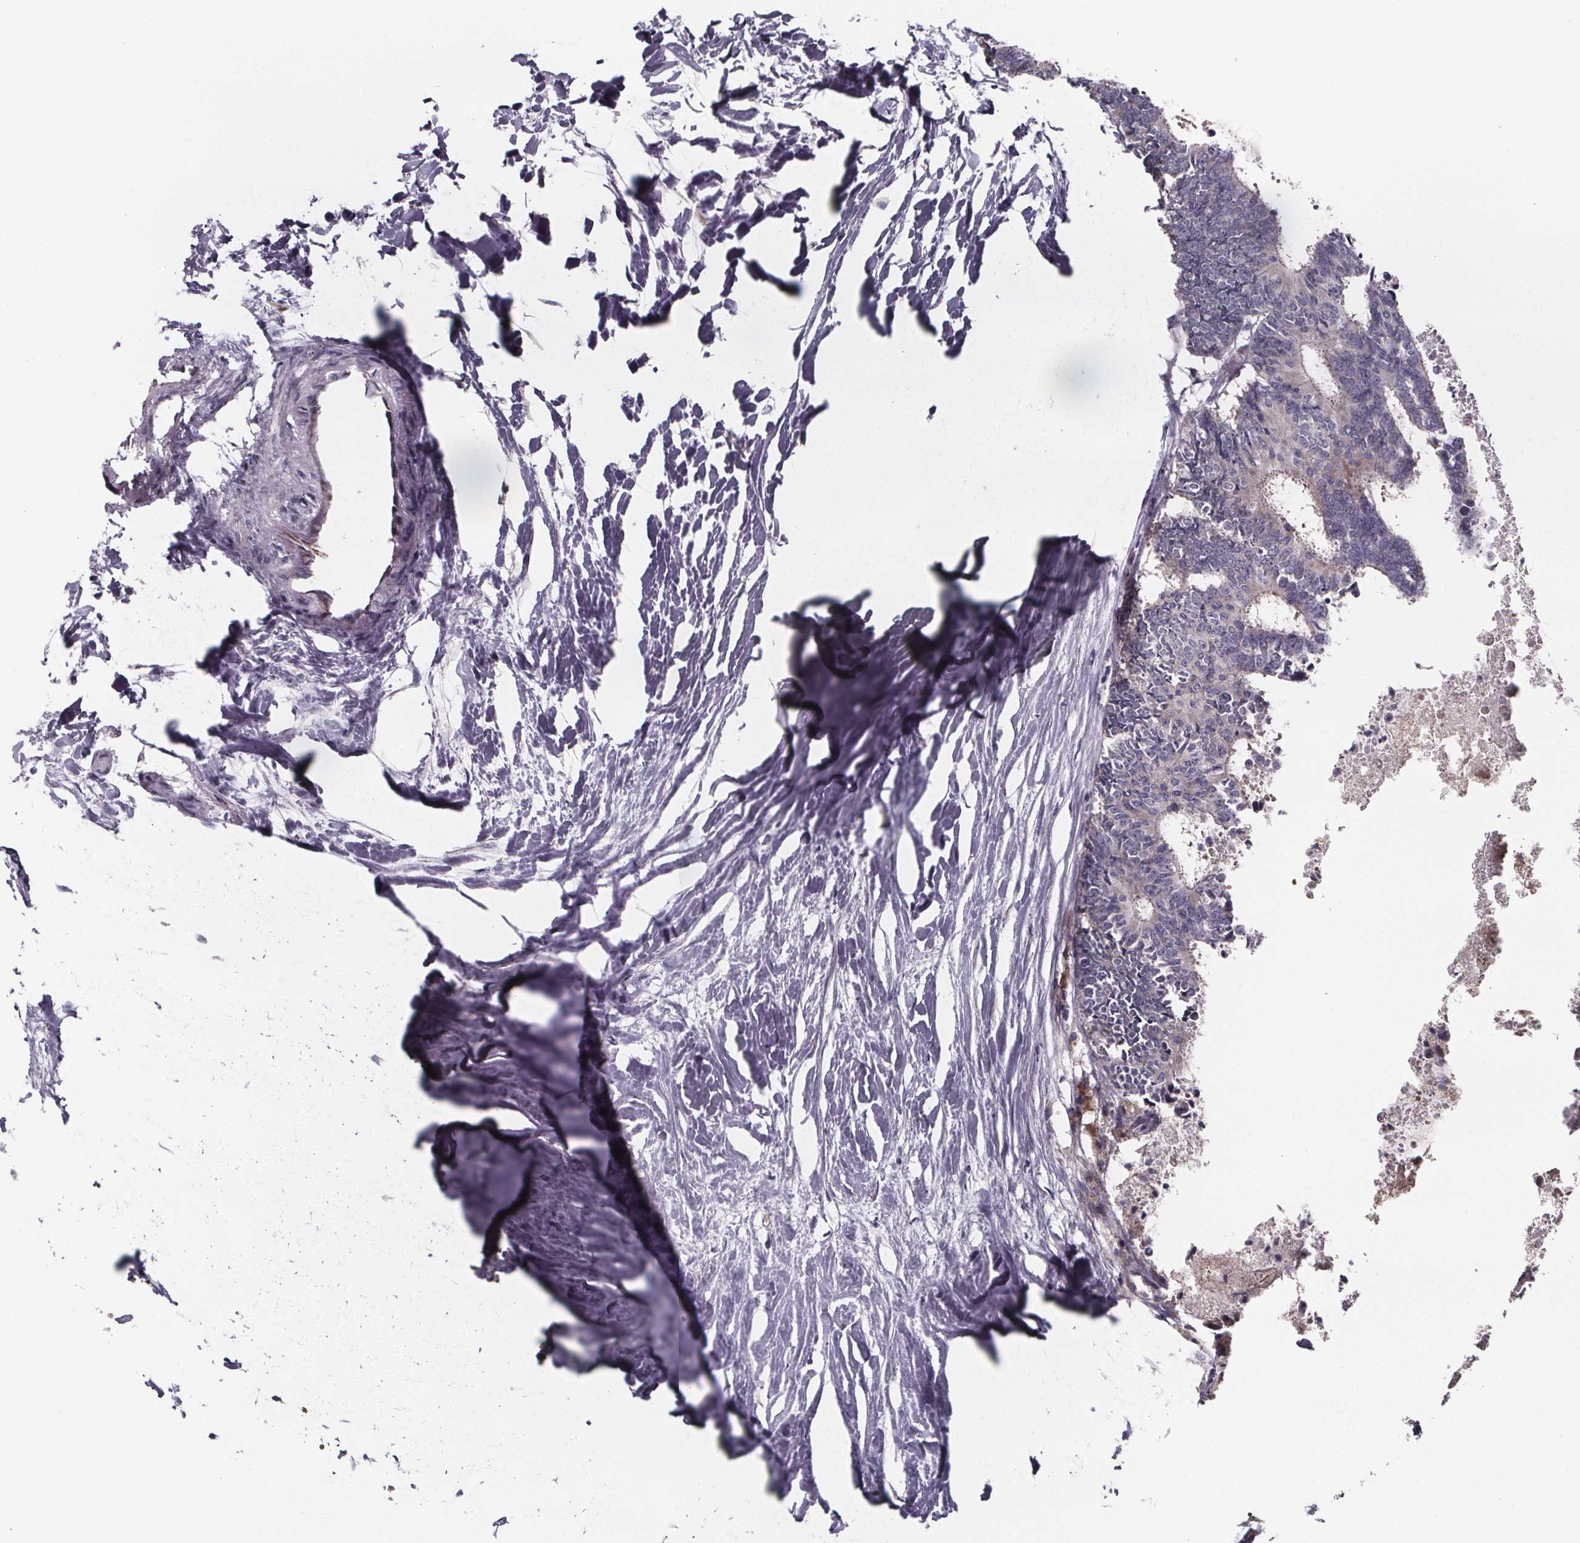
{"staining": {"intensity": "negative", "quantity": "none", "location": "none"}, "tissue": "colorectal cancer", "cell_type": "Tumor cells", "image_type": "cancer", "snomed": [{"axis": "morphology", "description": "Adenocarcinoma, NOS"}, {"axis": "topography", "description": "Colon"}, {"axis": "topography", "description": "Rectum"}], "caption": "This is an immunohistochemistry (IHC) photomicrograph of colorectal adenocarcinoma. There is no expression in tumor cells.", "gene": "NDST1", "patient": {"sex": "male", "age": 57}}